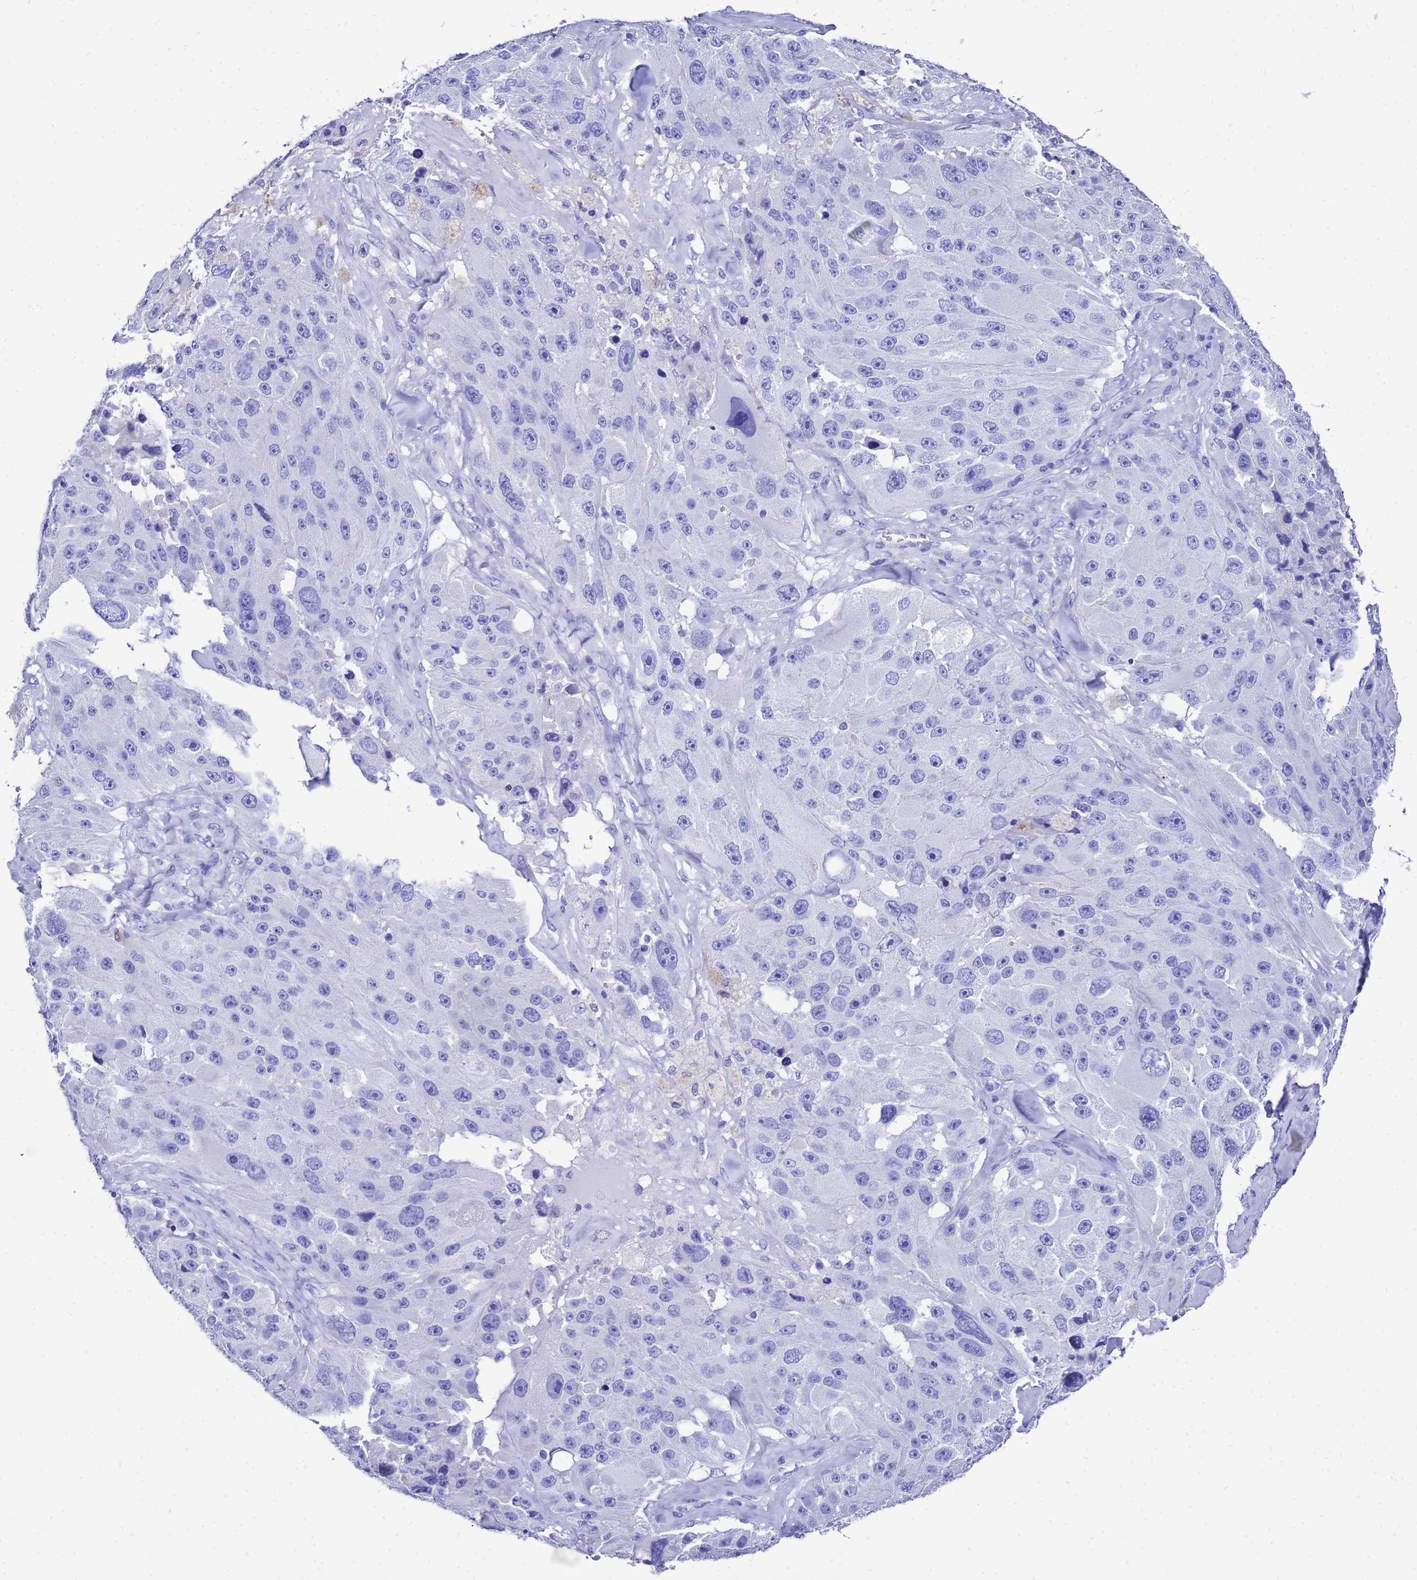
{"staining": {"intensity": "negative", "quantity": "none", "location": "none"}, "tissue": "melanoma", "cell_type": "Tumor cells", "image_type": "cancer", "snomed": [{"axis": "morphology", "description": "Malignant melanoma, Metastatic site"}, {"axis": "topography", "description": "Lymph node"}], "caption": "Immunohistochemical staining of malignant melanoma (metastatic site) demonstrates no significant staining in tumor cells.", "gene": "LIPF", "patient": {"sex": "male", "age": 62}}